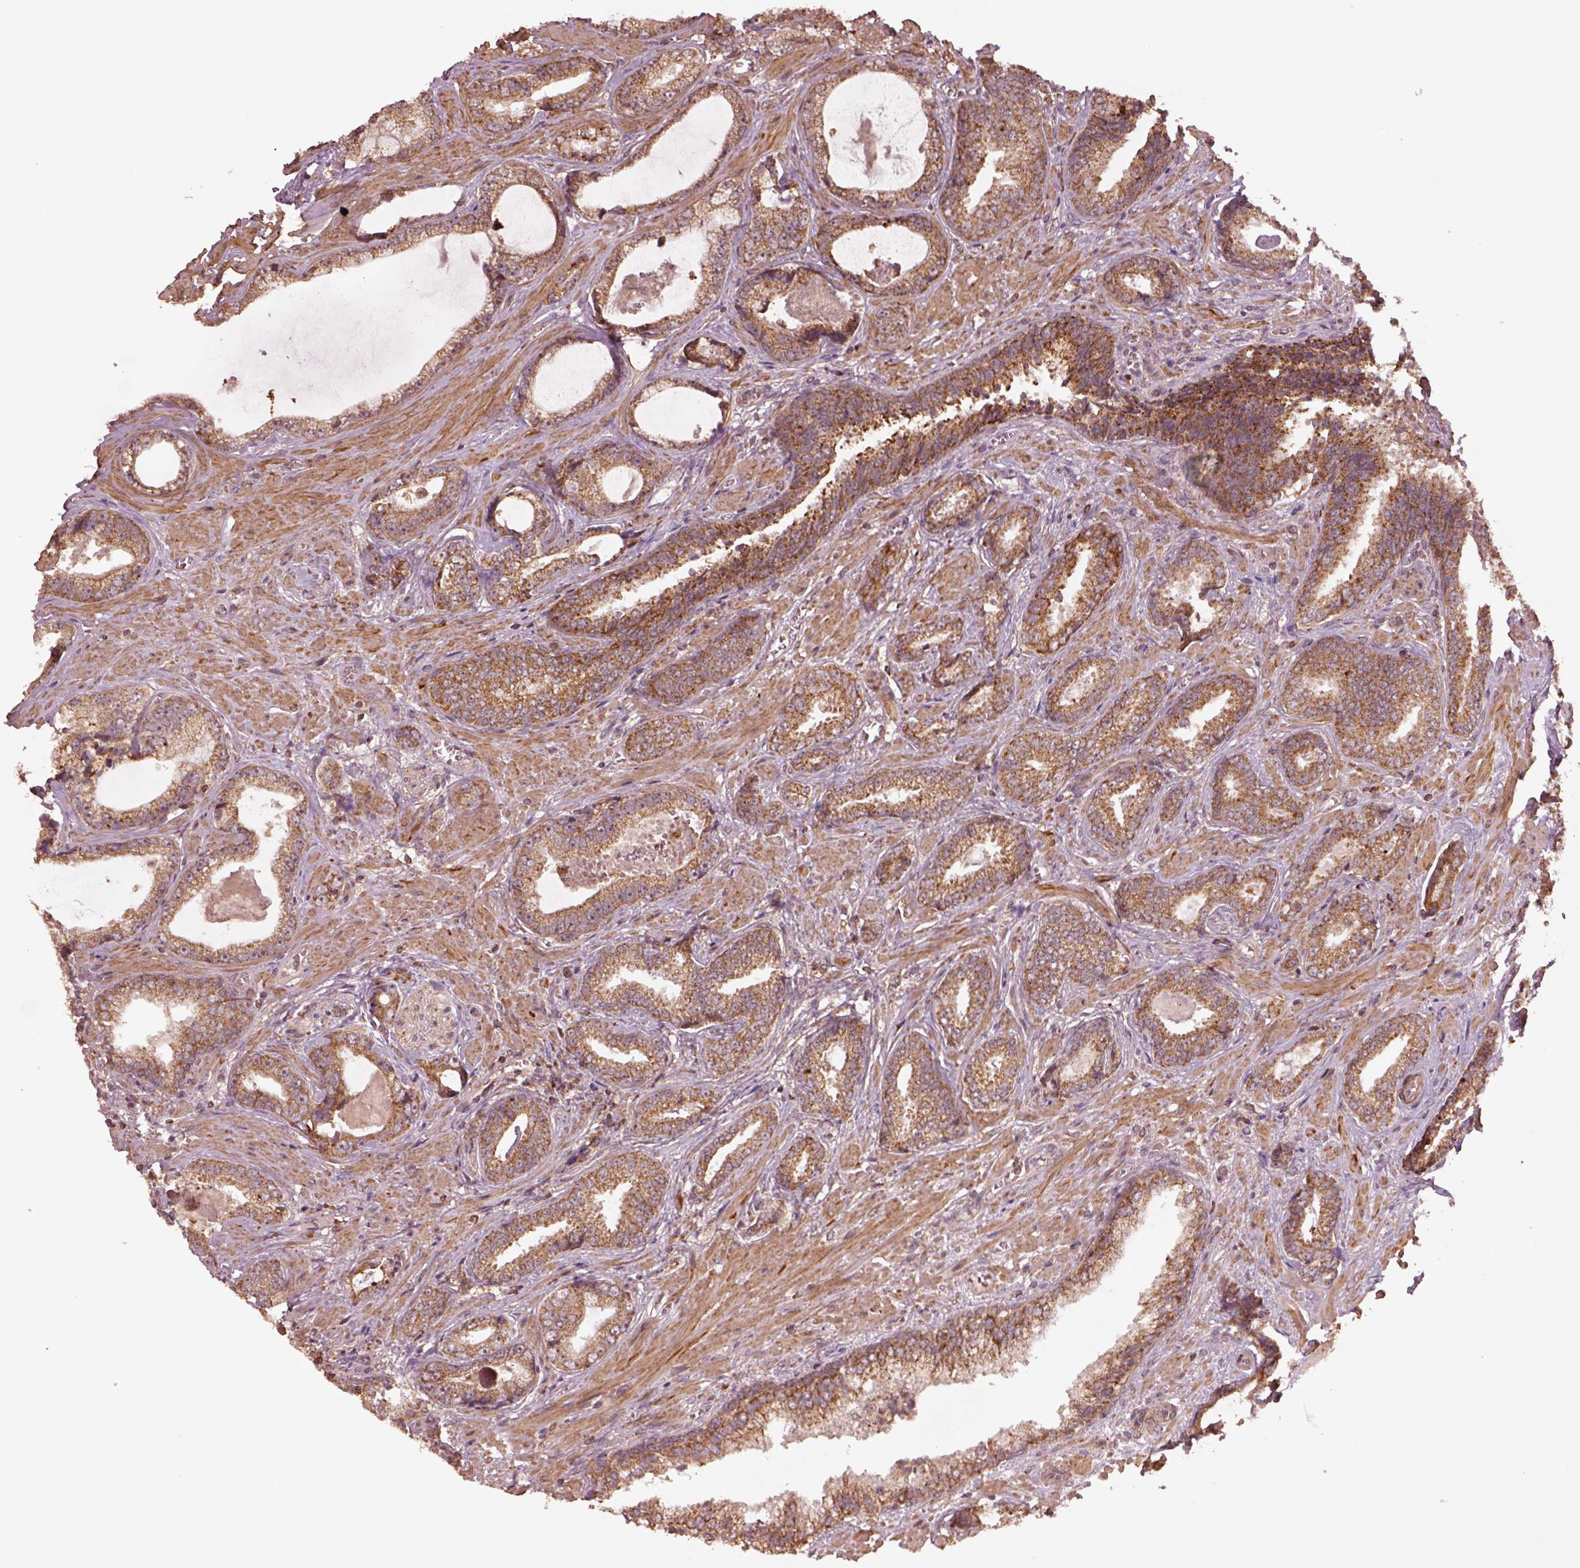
{"staining": {"intensity": "moderate", "quantity": ">75%", "location": "cytoplasmic/membranous"}, "tissue": "prostate cancer", "cell_type": "Tumor cells", "image_type": "cancer", "snomed": [{"axis": "morphology", "description": "Adenocarcinoma, Low grade"}, {"axis": "topography", "description": "Prostate"}], "caption": "Immunohistochemistry (IHC) (DAB (3,3'-diaminobenzidine)) staining of human prostate cancer demonstrates moderate cytoplasmic/membranous protein expression in approximately >75% of tumor cells.", "gene": "SEL1L3", "patient": {"sex": "male", "age": 61}}